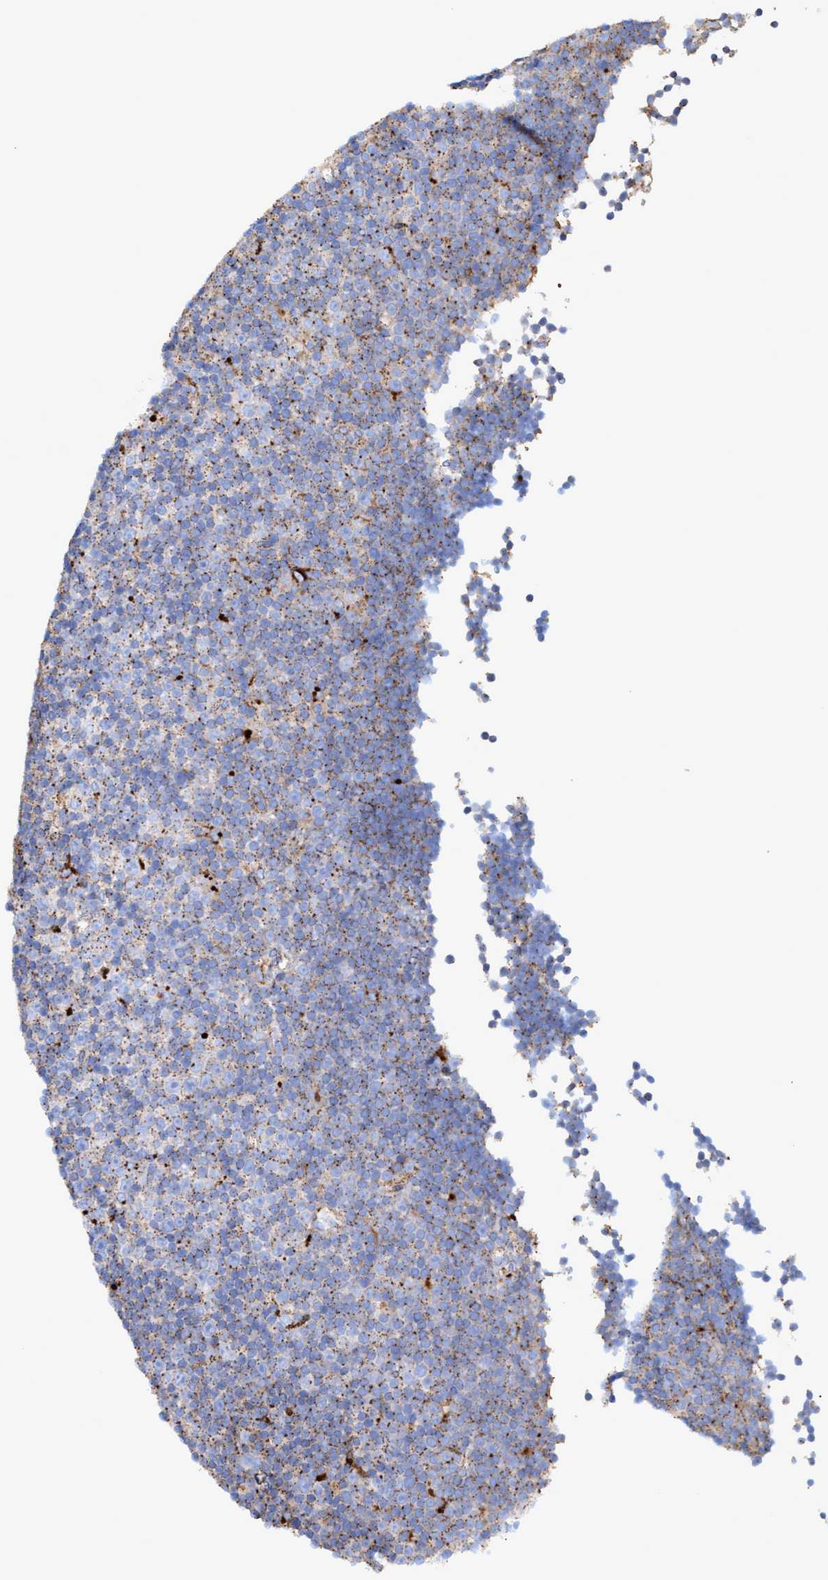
{"staining": {"intensity": "moderate", "quantity": "25%-75%", "location": "cytoplasmic/membranous"}, "tissue": "lymphoma", "cell_type": "Tumor cells", "image_type": "cancer", "snomed": [{"axis": "morphology", "description": "Malignant lymphoma, non-Hodgkin's type, Low grade"}, {"axis": "topography", "description": "Lymph node"}], "caption": "Low-grade malignant lymphoma, non-Hodgkin's type stained with a brown dye displays moderate cytoplasmic/membranous positive positivity in about 25%-75% of tumor cells.", "gene": "TRIM65", "patient": {"sex": "female", "age": 67}}